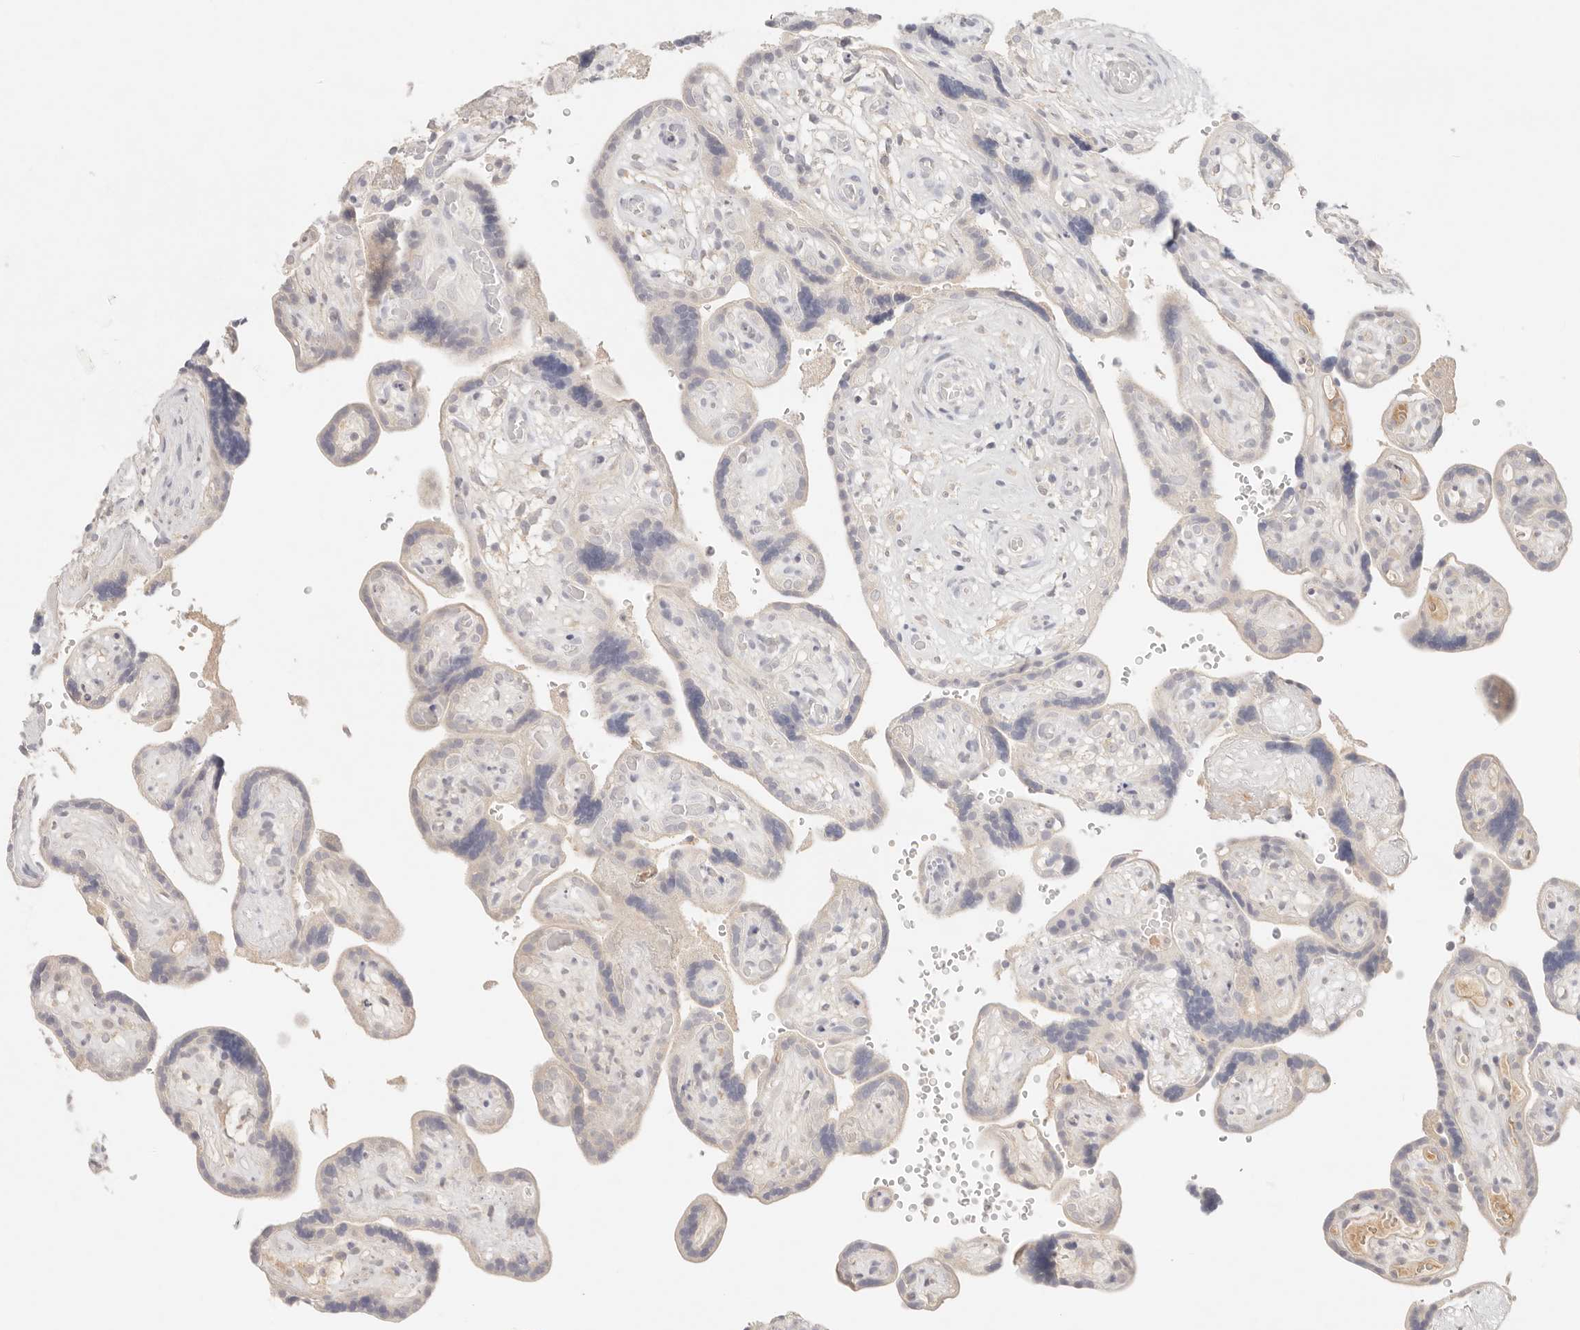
{"staining": {"intensity": "weak", "quantity": "<25%", "location": "cytoplasmic/membranous"}, "tissue": "placenta", "cell_type": "Decidual cells", "image_type": "normal", "snomed": [{"axis": "morphology", "description": "Normal tissue, NOS"}, {"axis": "topography", "description": "Placenta"}], "caption": "This is a image of immunohistochemistry (IHC) staining of normal placenta, which shows no positivity in decidual cells. (DAB immunohistochemistry (IHC), high magnification).", "gene": "SPHK1", "patient": {"sex": "female", "age": 30}}